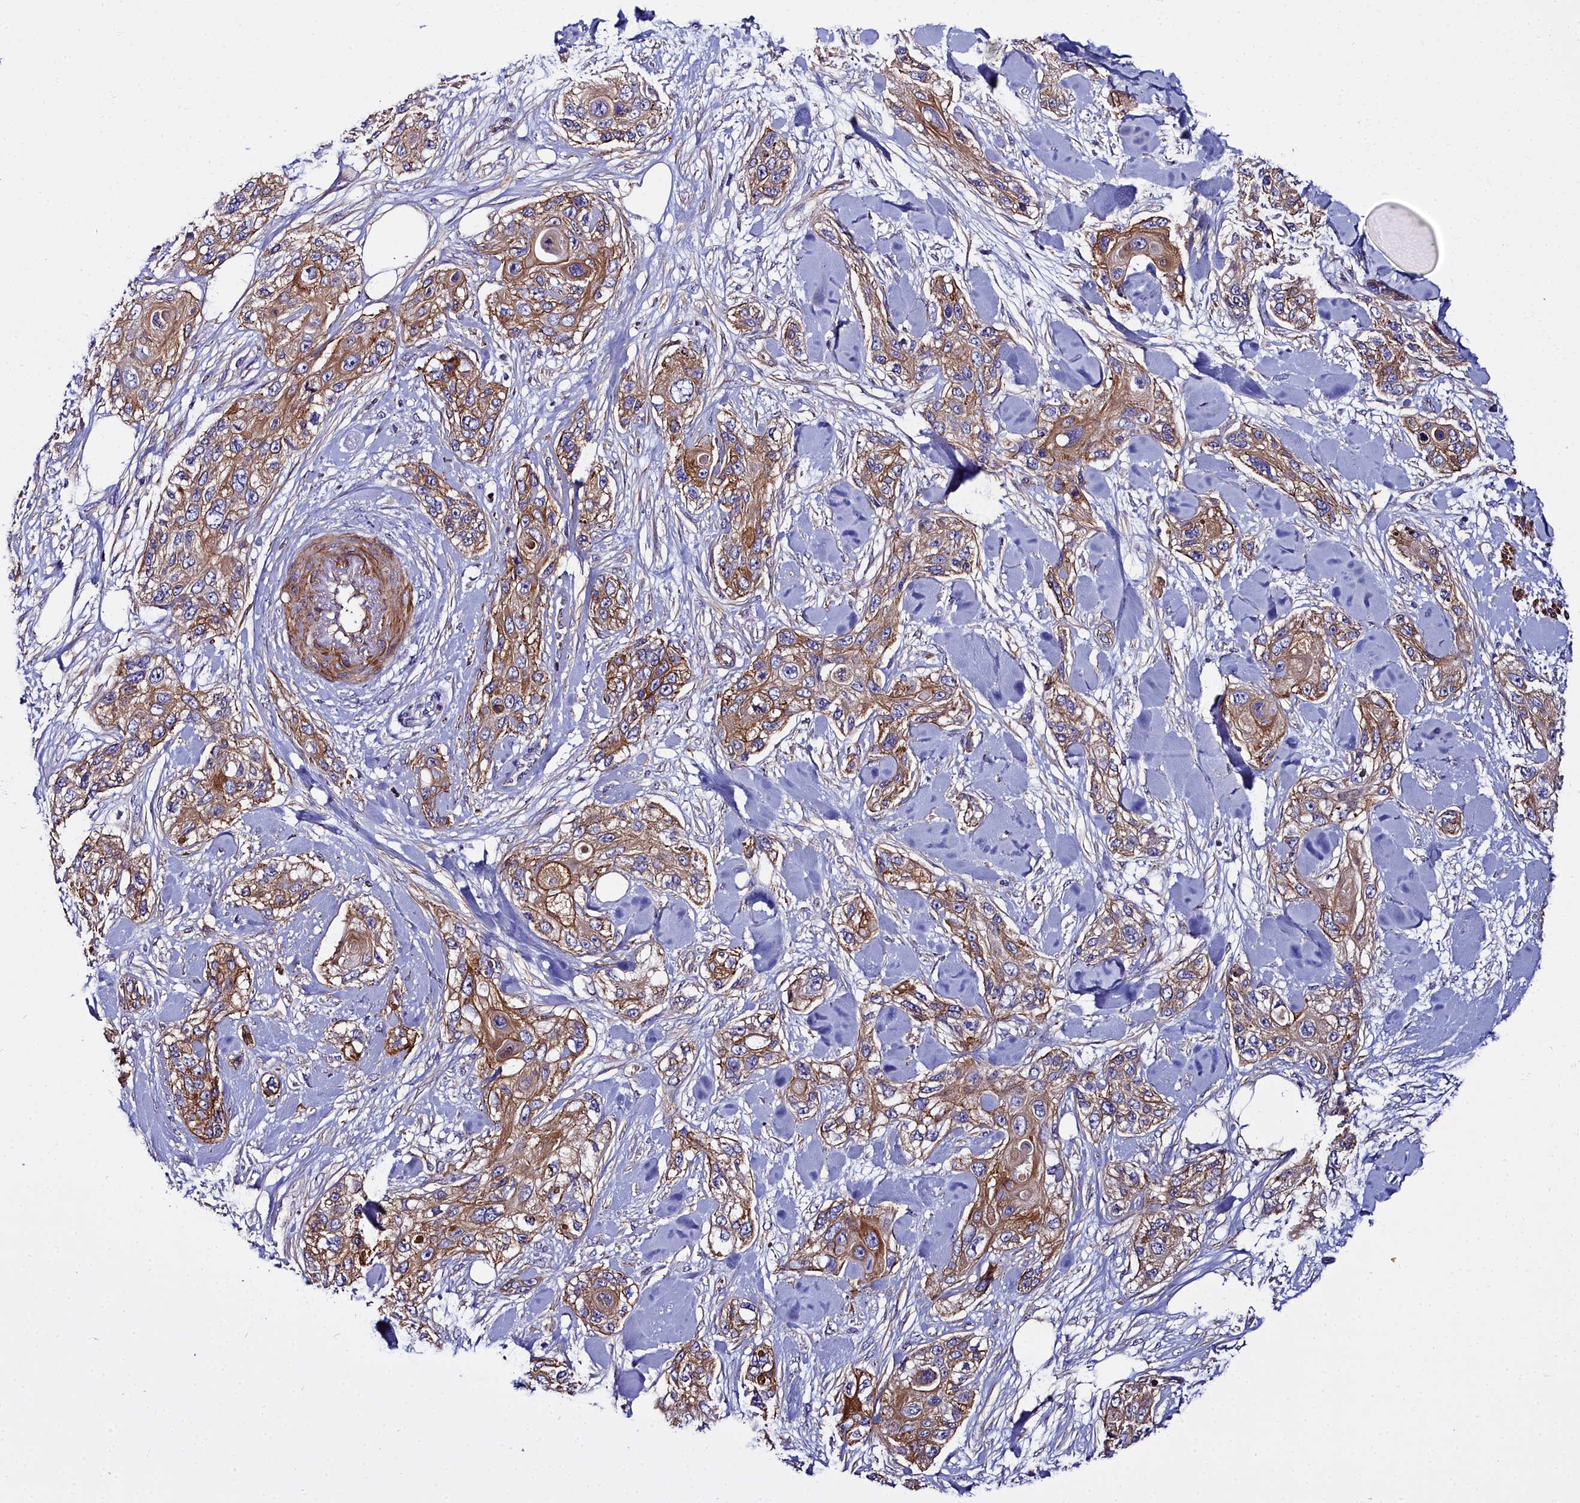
{"staining": {"intensity": "moderate", "quantity": ">75%", "location": "cytoplasmic/membranous"}, "tissue": "skin cancer", "cell_type": "Tumor cells", "image_type": "cancer", "snomed": [{"axis": "morphology", "description": "Normal tissue, NOS"}, {"axis": "morphology", "description": "Squamous cell carcinoma, NOS"}, {"axis": "topography", "description": "Skin"}], "caption": "A brown stain highlights moderate cytoplasmic/membranous expression of a protein in human squamous cell carcinoma (skin) tumor cells. (IHC, brightfield microscopy, high magnification).", "gene": "FADS3", "patient": {"sex": "male", "age": 72}}